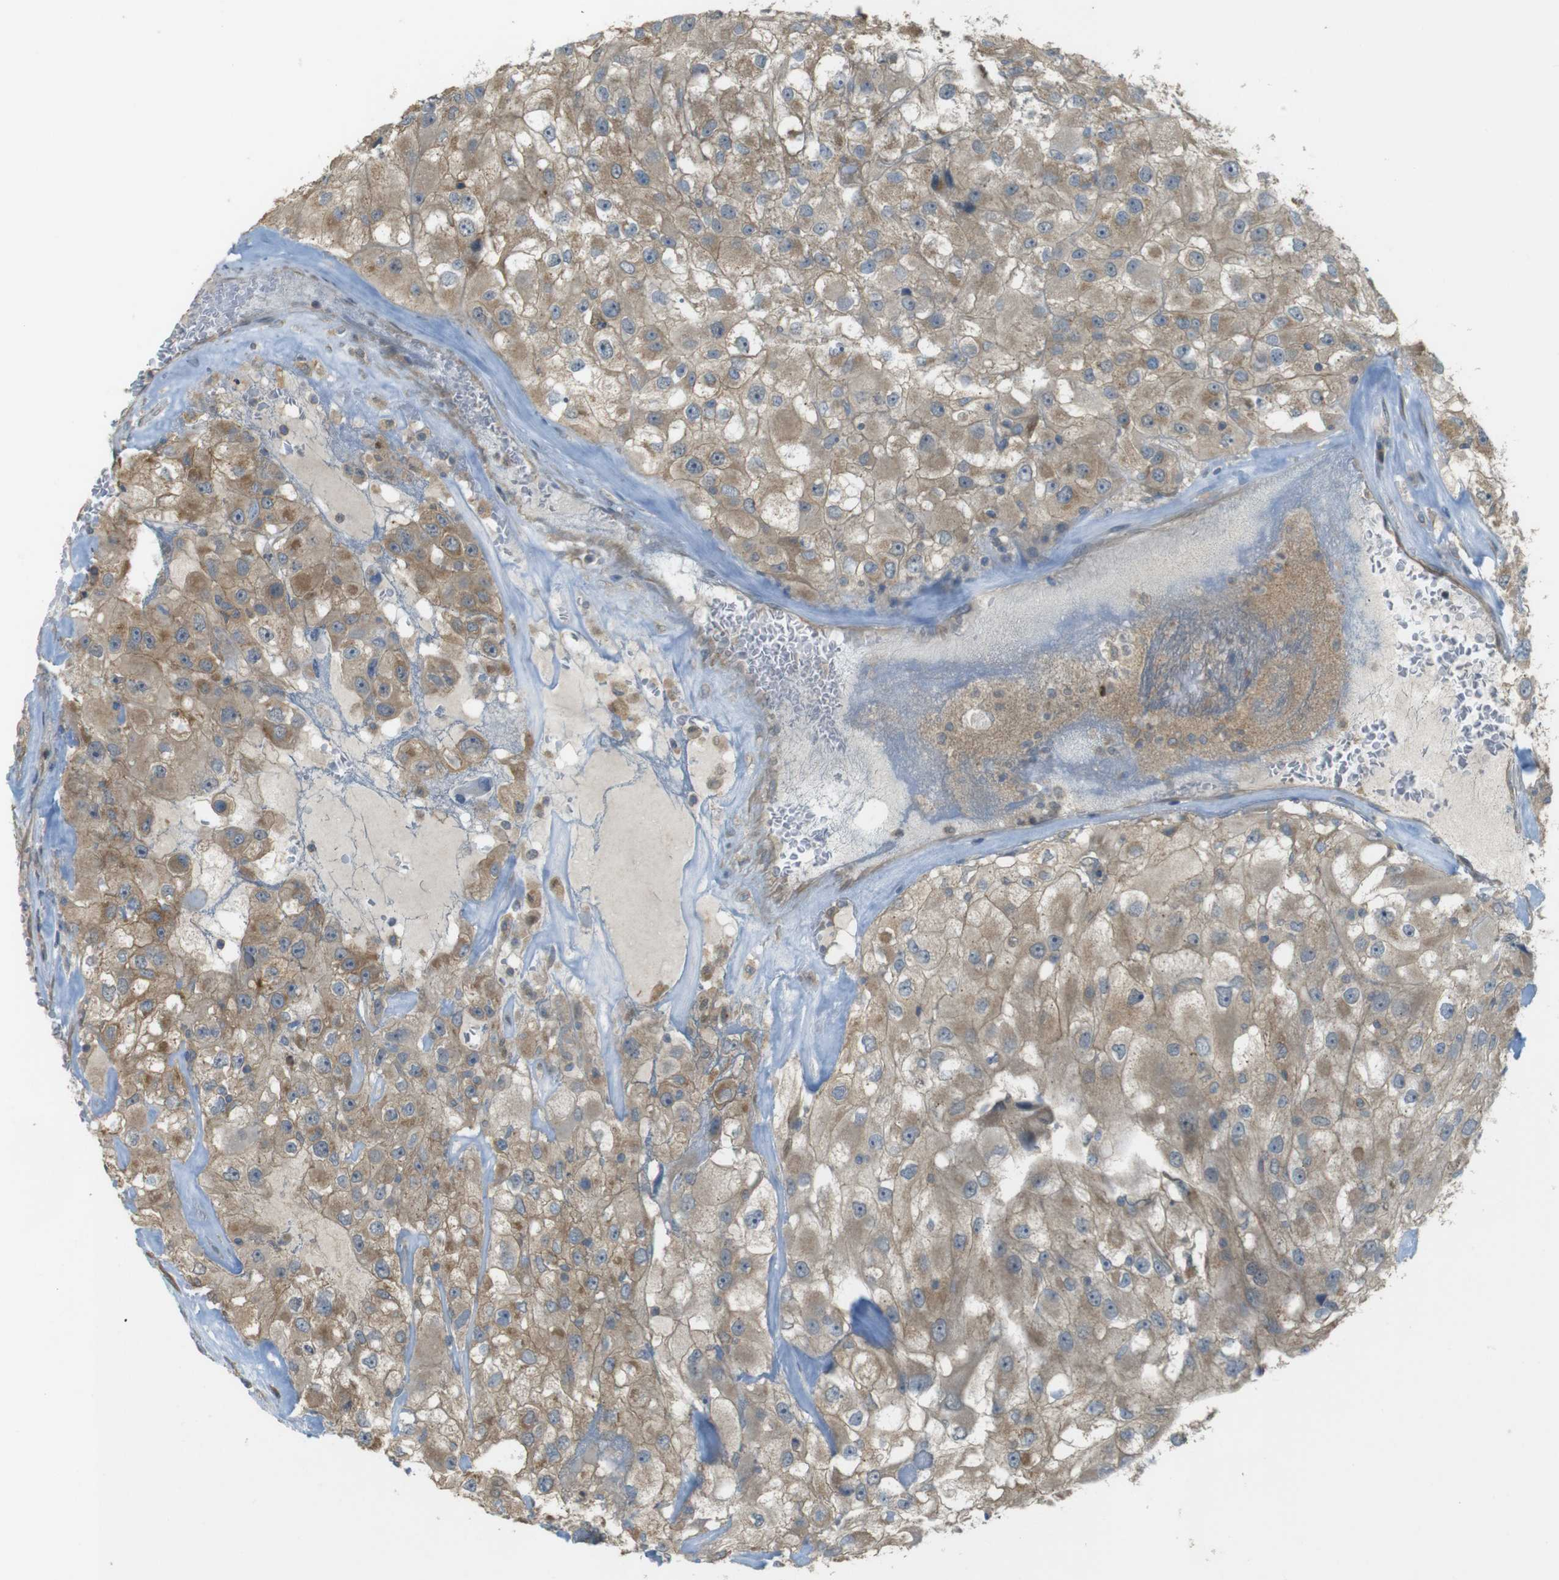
{"staining": {"intensity": "moderate", "quantity": ">75%", "location": "cytoplasmic/membranous"}, "tissue": "renal cancer", "cell_type": "Tumor cells", "image_type": "cancer", "snomed": [{"axis": "morphology", "description": "Adenocarcinoma, NOS"}, {"axis": "topography", "description": "Kidney"}], "caption": "An IHC image of tumor tissue is shown. Protein staining in brown shows moderate cytoplasmic/membranous positivity in renal cancer (adenocarcinoma) within tumor cells.", "gene": "ZDHHC20", "patient": {"sex": "female", "age": 52}}